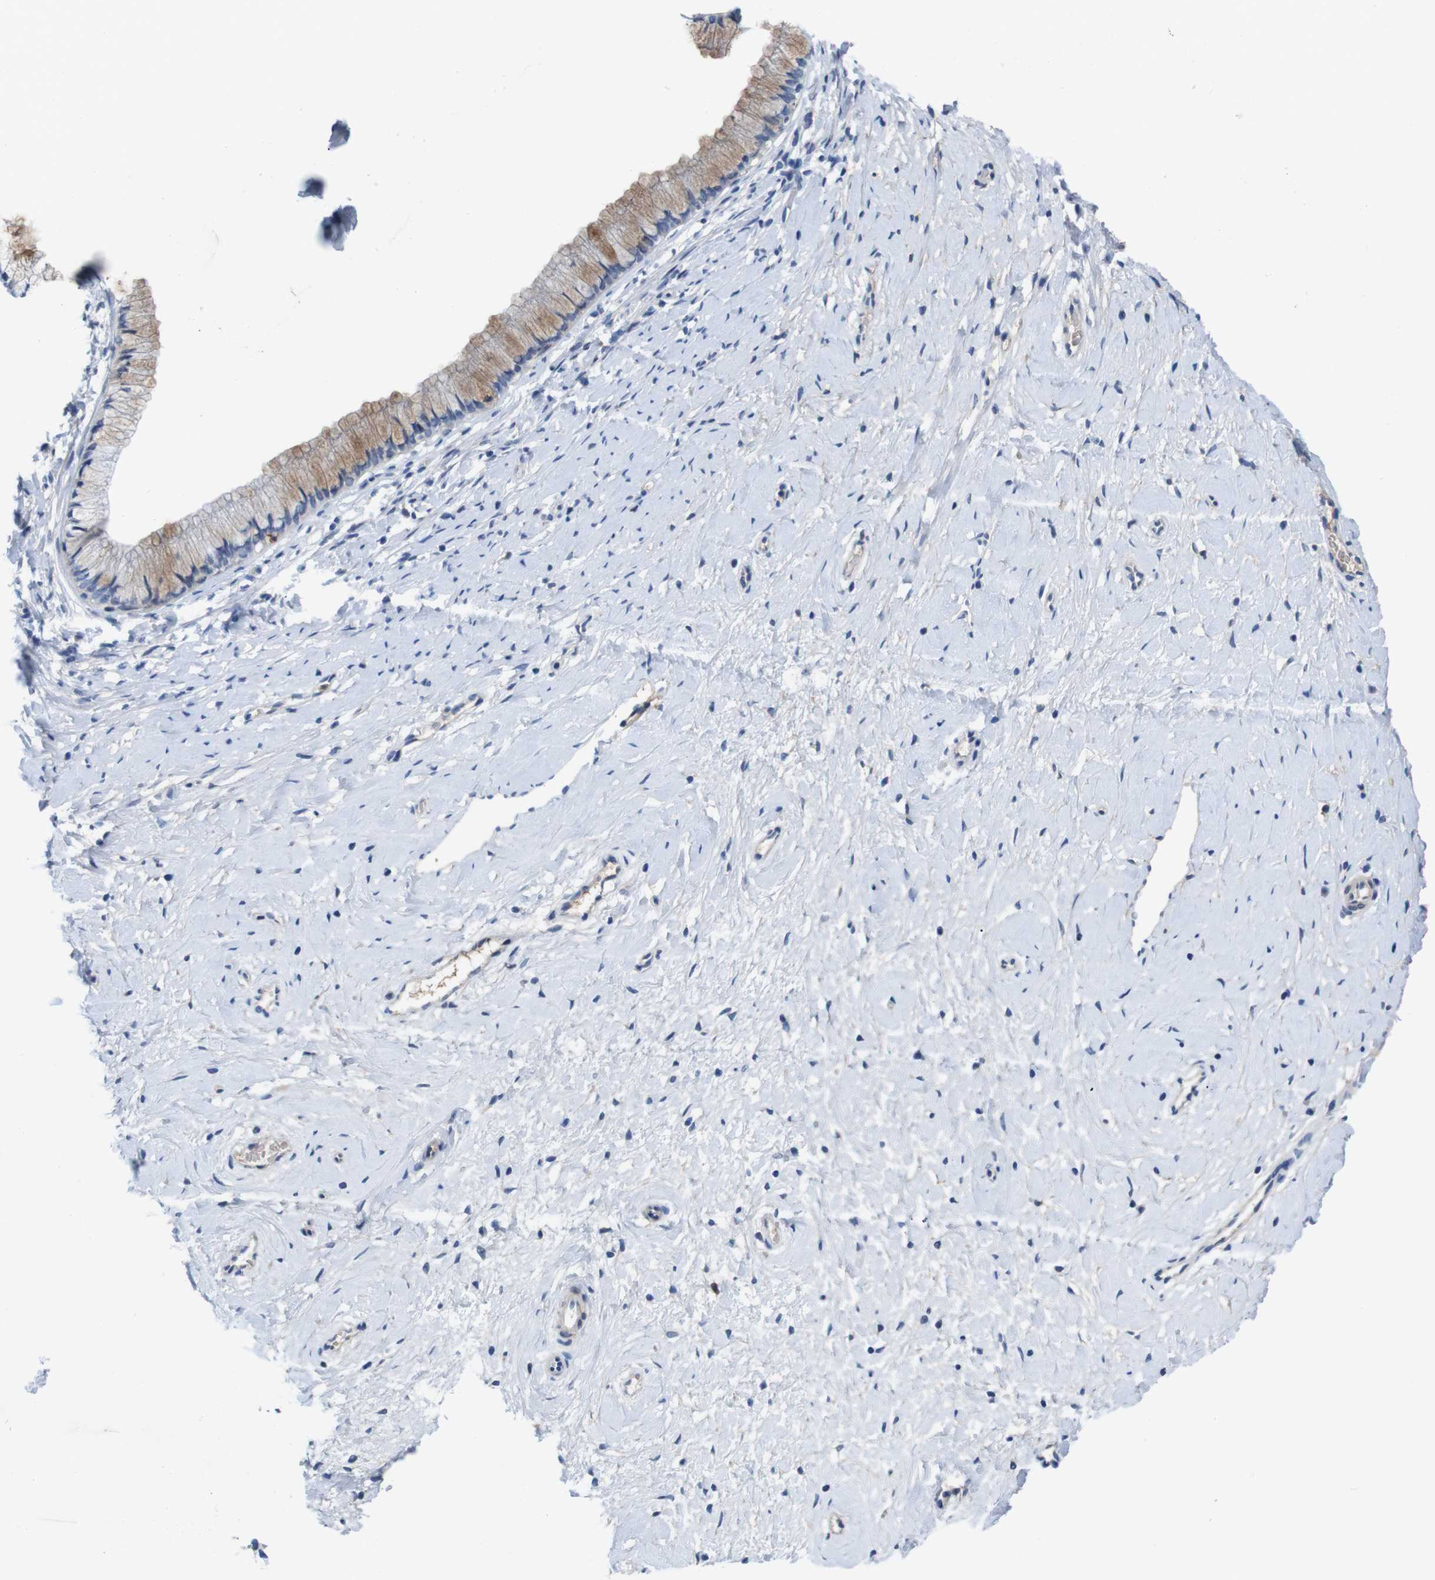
{"staining": {"intensity": "weak", "quantity": "<25%", "location": "cytoplasmic/membranous"}, "tissue": "cervix", "cell_type": "Glandular cells", "image_type": "normal", "snomed": [{"axis": "morphology", "description": "Normal tissue, NOS"}, {"axis": "topography", "description": "Cervix"}], "caption": "IHC photomicrograph of normal human cervix stained for a protein (brown), which displays no expression in glandular cells.", "gene": "C1RL", "patient": {"sex": "female", "age": 39}}